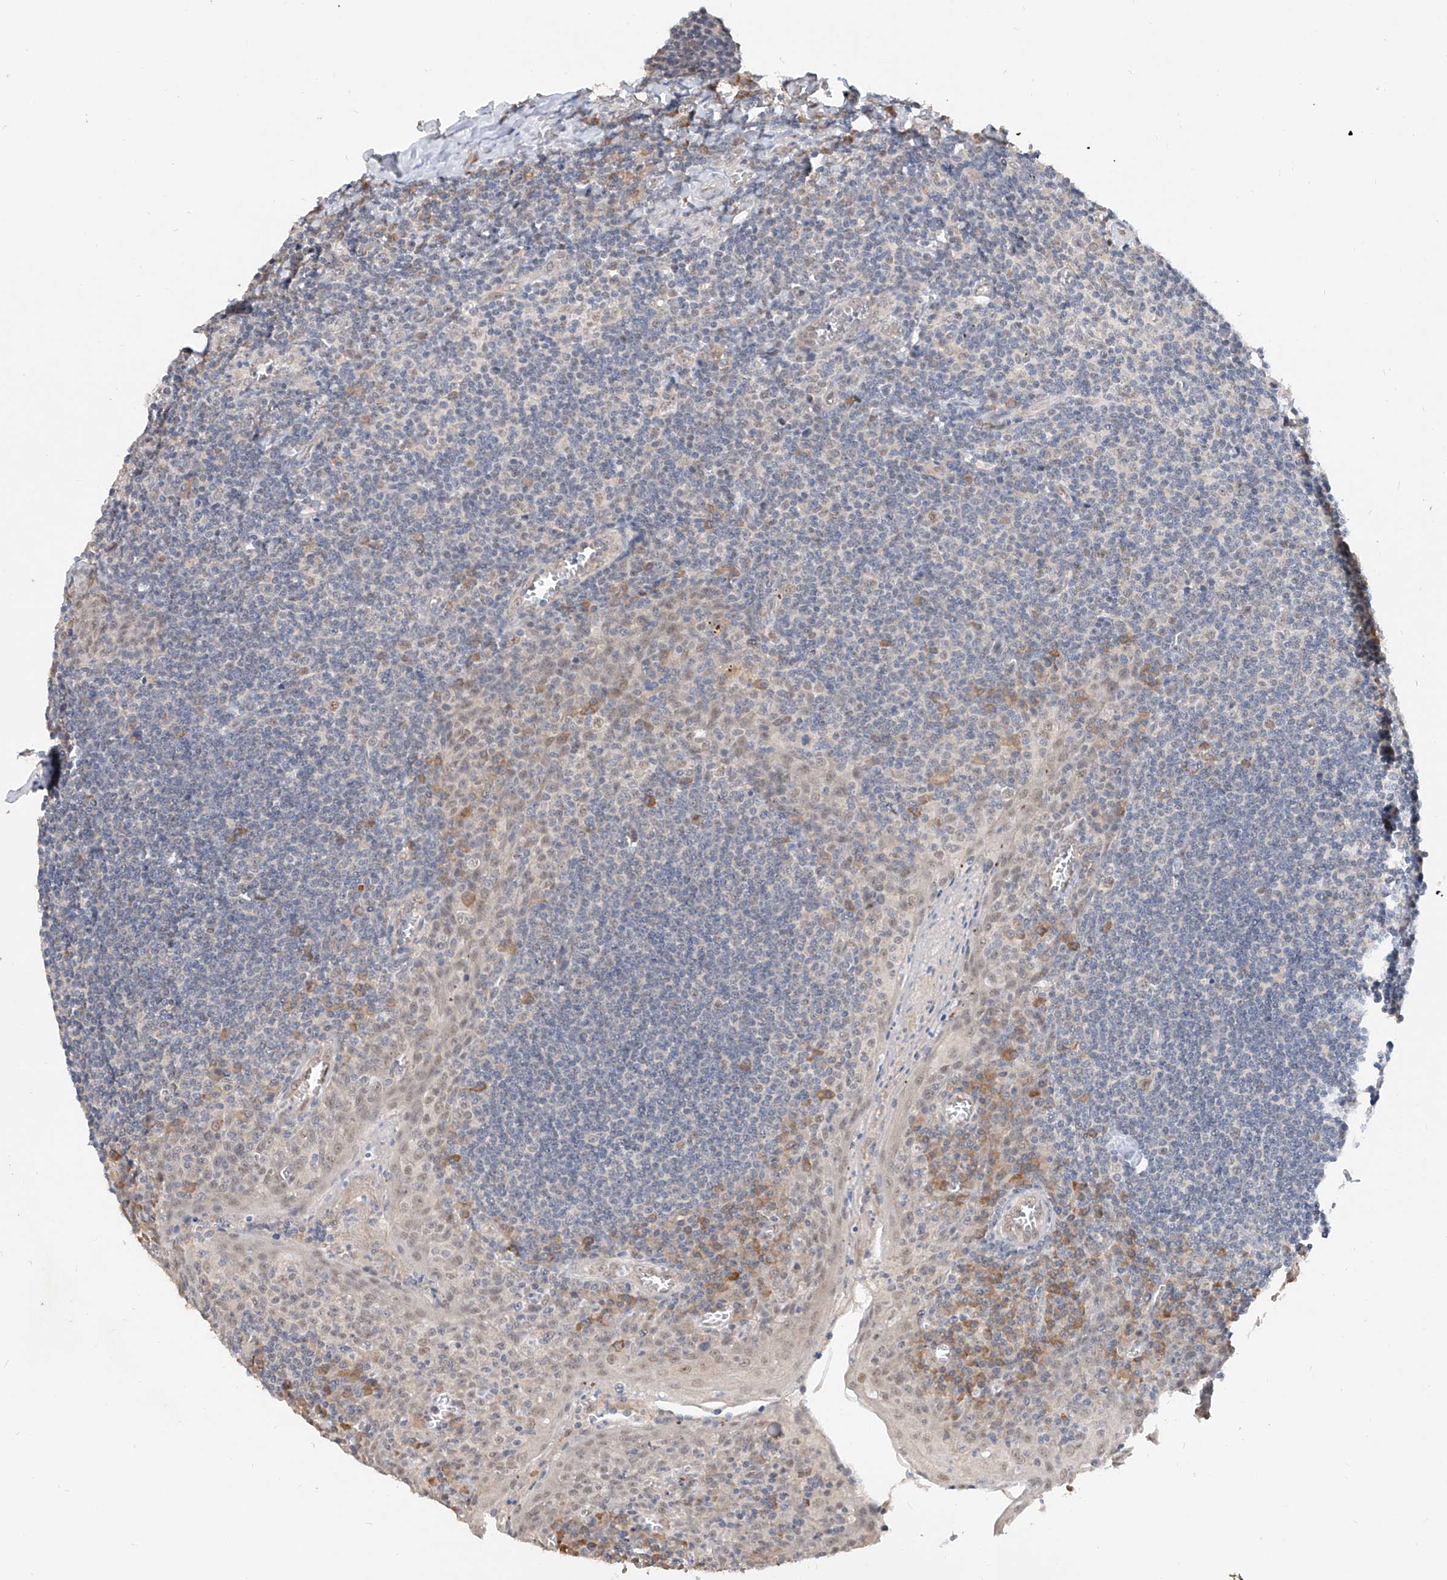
{"staining": {"intensity": "weak", "quantity": "25%-75%", "location": "nuclear"}, "tissue": "tonsil", "cell_type": "Germinal center cells", "image_type": "normal", "snomed": [{"axis": "morphology", "description": "Normal tissue, NOS"}, {"axis": "topography", "description": "Tonsil"}], "caption": "Approximately 25%-75% of germinal center cells in normal human tonsil reveal weak nuclear protein expression as visualized by brown immunohistochemical staining.", "gene": "CARMIL3", "patient": {"sex": "male", "age": 27}}